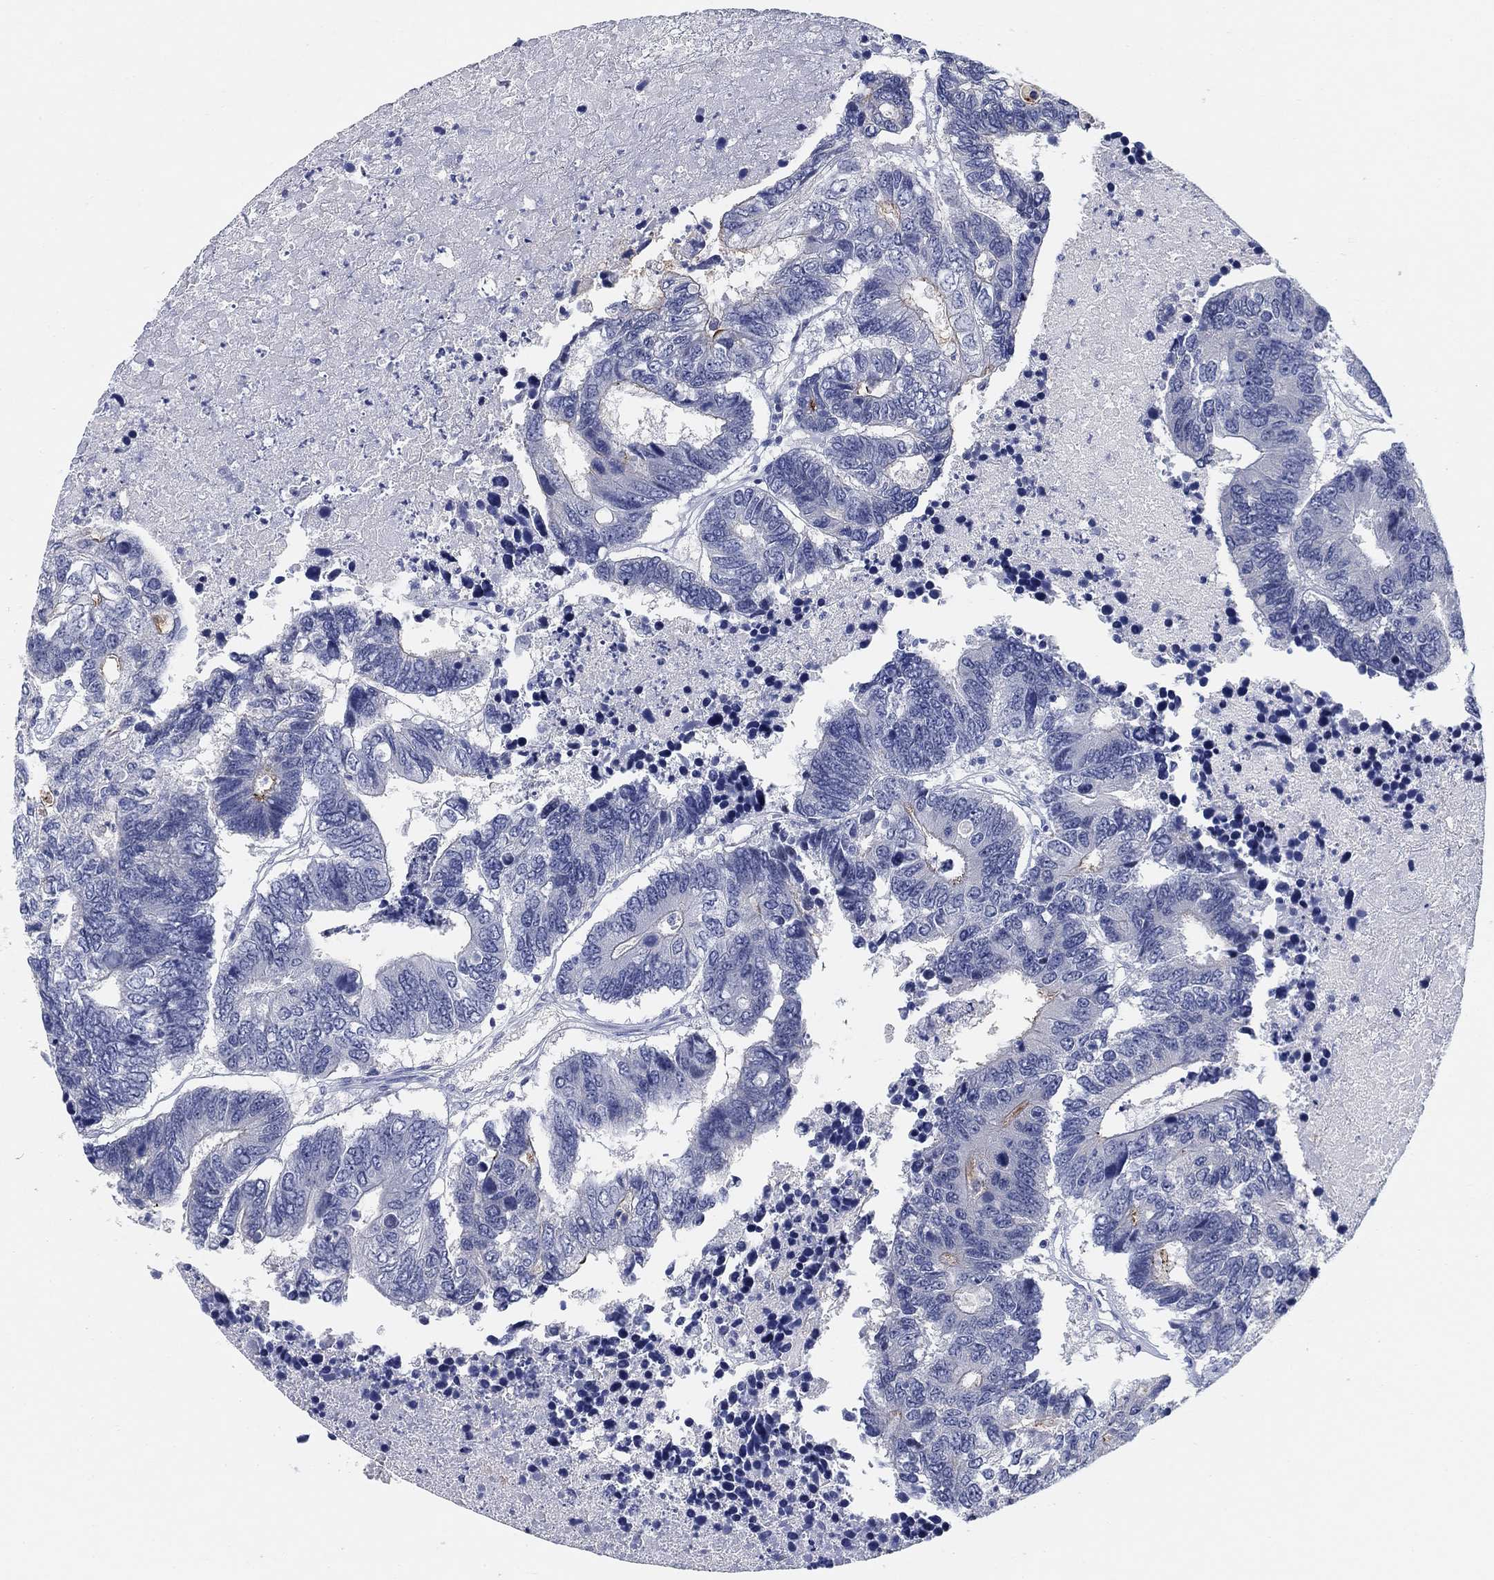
{"staining": {"intensity": "negative", "quantity": "none", "location": "none"}, "tissue": "colorectal cancer", "cell_type": "Tumor cells", "image_type": "cancer", "snomed": [{"axis": "morphology", "description": "Adenocarcinoma, NOS"}, {"axis": "topography", "description": "Colon"}], "caption": "DAB (3,3'-diaminobenzidine) immunohistochemical staining of human colorectal cancer (adenocarcinoma) reveals no significant expression in tumor cells.", "gene": "CLUL1", "patient": {"sex": "female", "age": 48}}